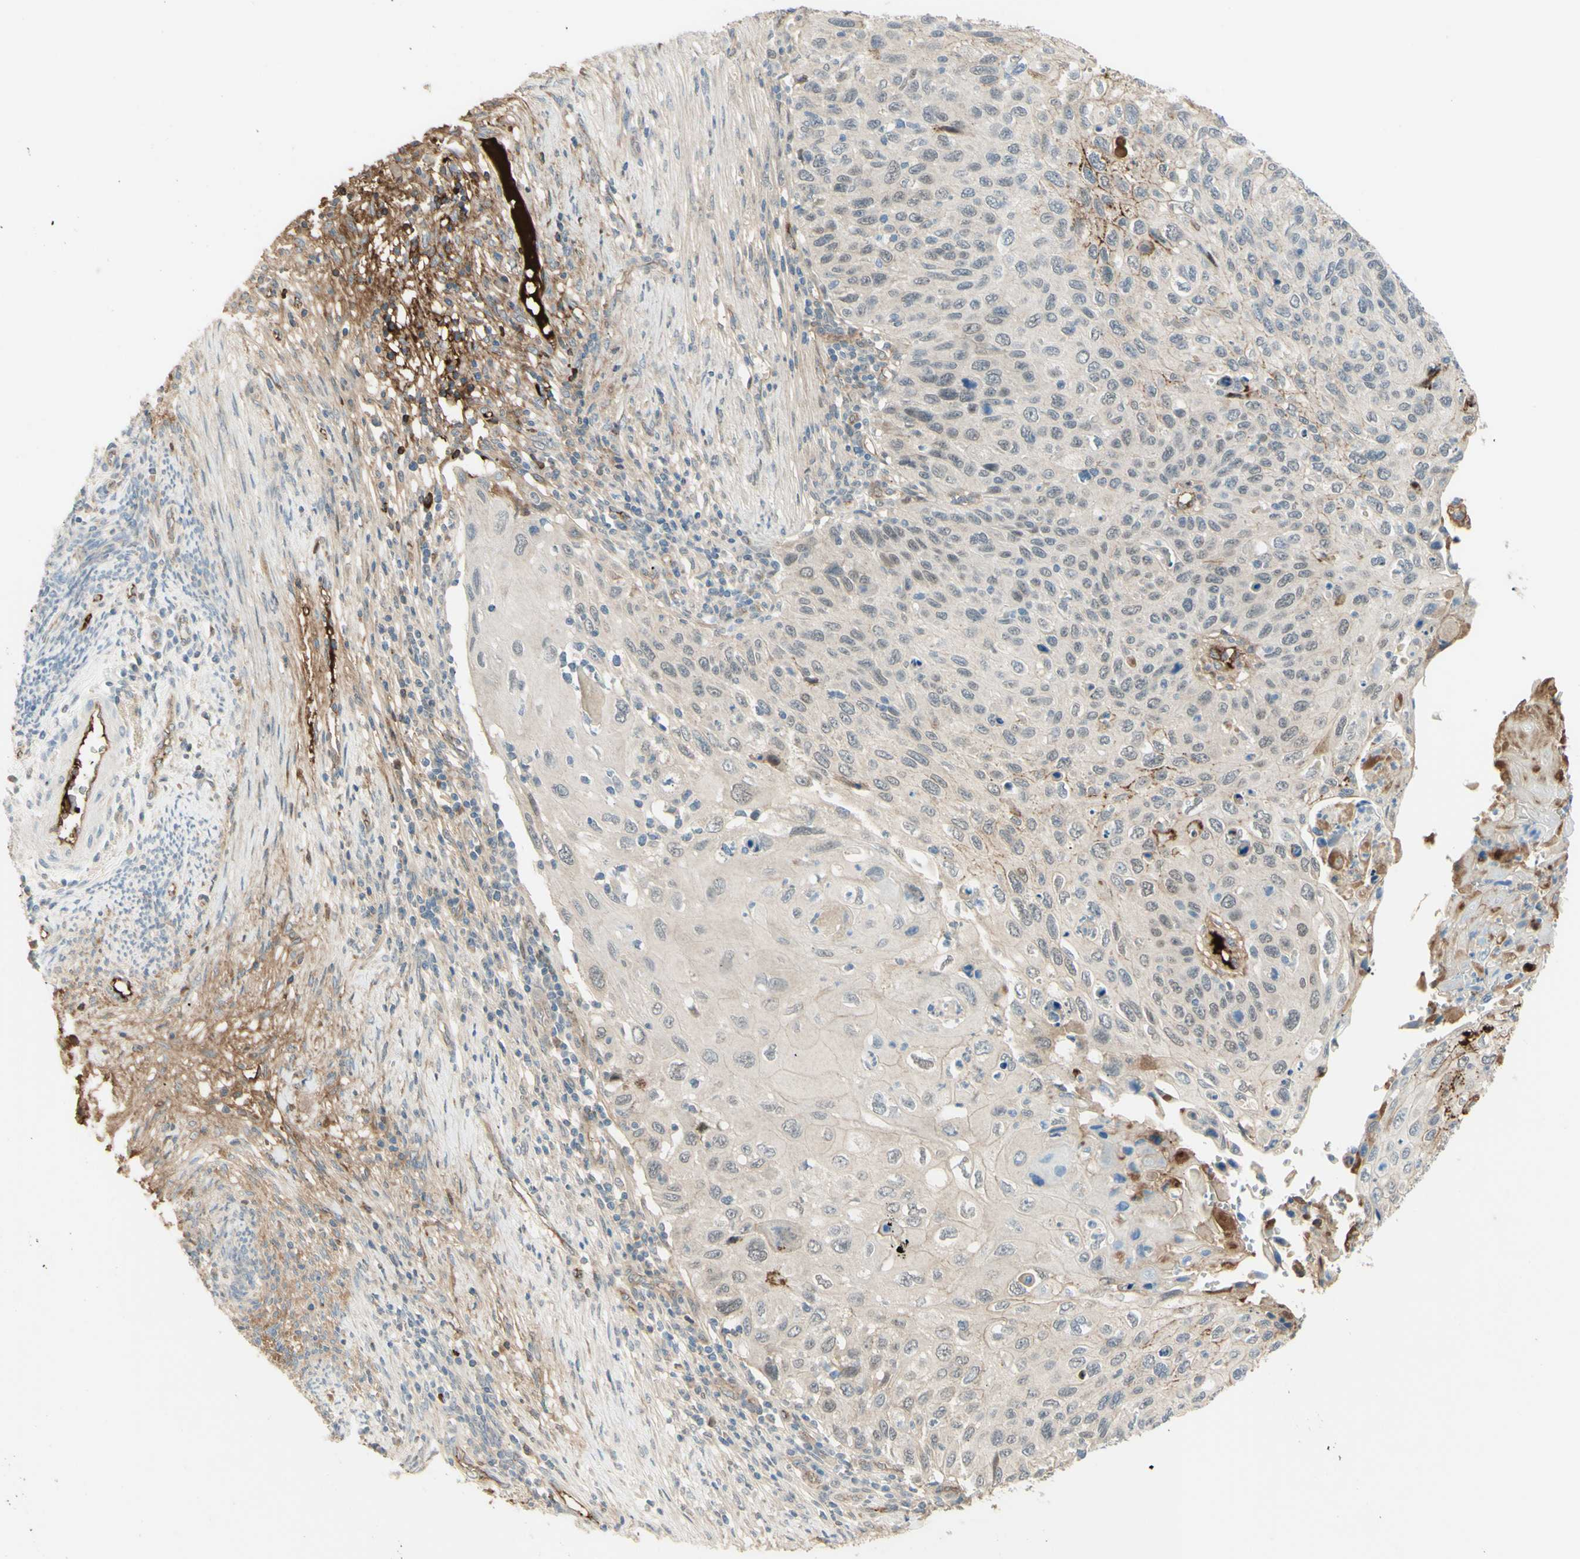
{"staining": {"intensity": "negative", "quantity": "none", "location": "none"}, "tissue": "cervical cancer", "cell_type": "Tumor cells", "image_type": "cancer", "snomed": [{"axis": "morphology", "description": "Squamous cell carcinoma, NOS"}, {"axis": "topography", "description": "Cervix"}], "caption": "IHC photomicrograph of cervical cancer stained for a protein (brown), which shows no staining in tumor cells.", "gene": "ANGPT2", "patient": {"sex": "female", "age": 70}}